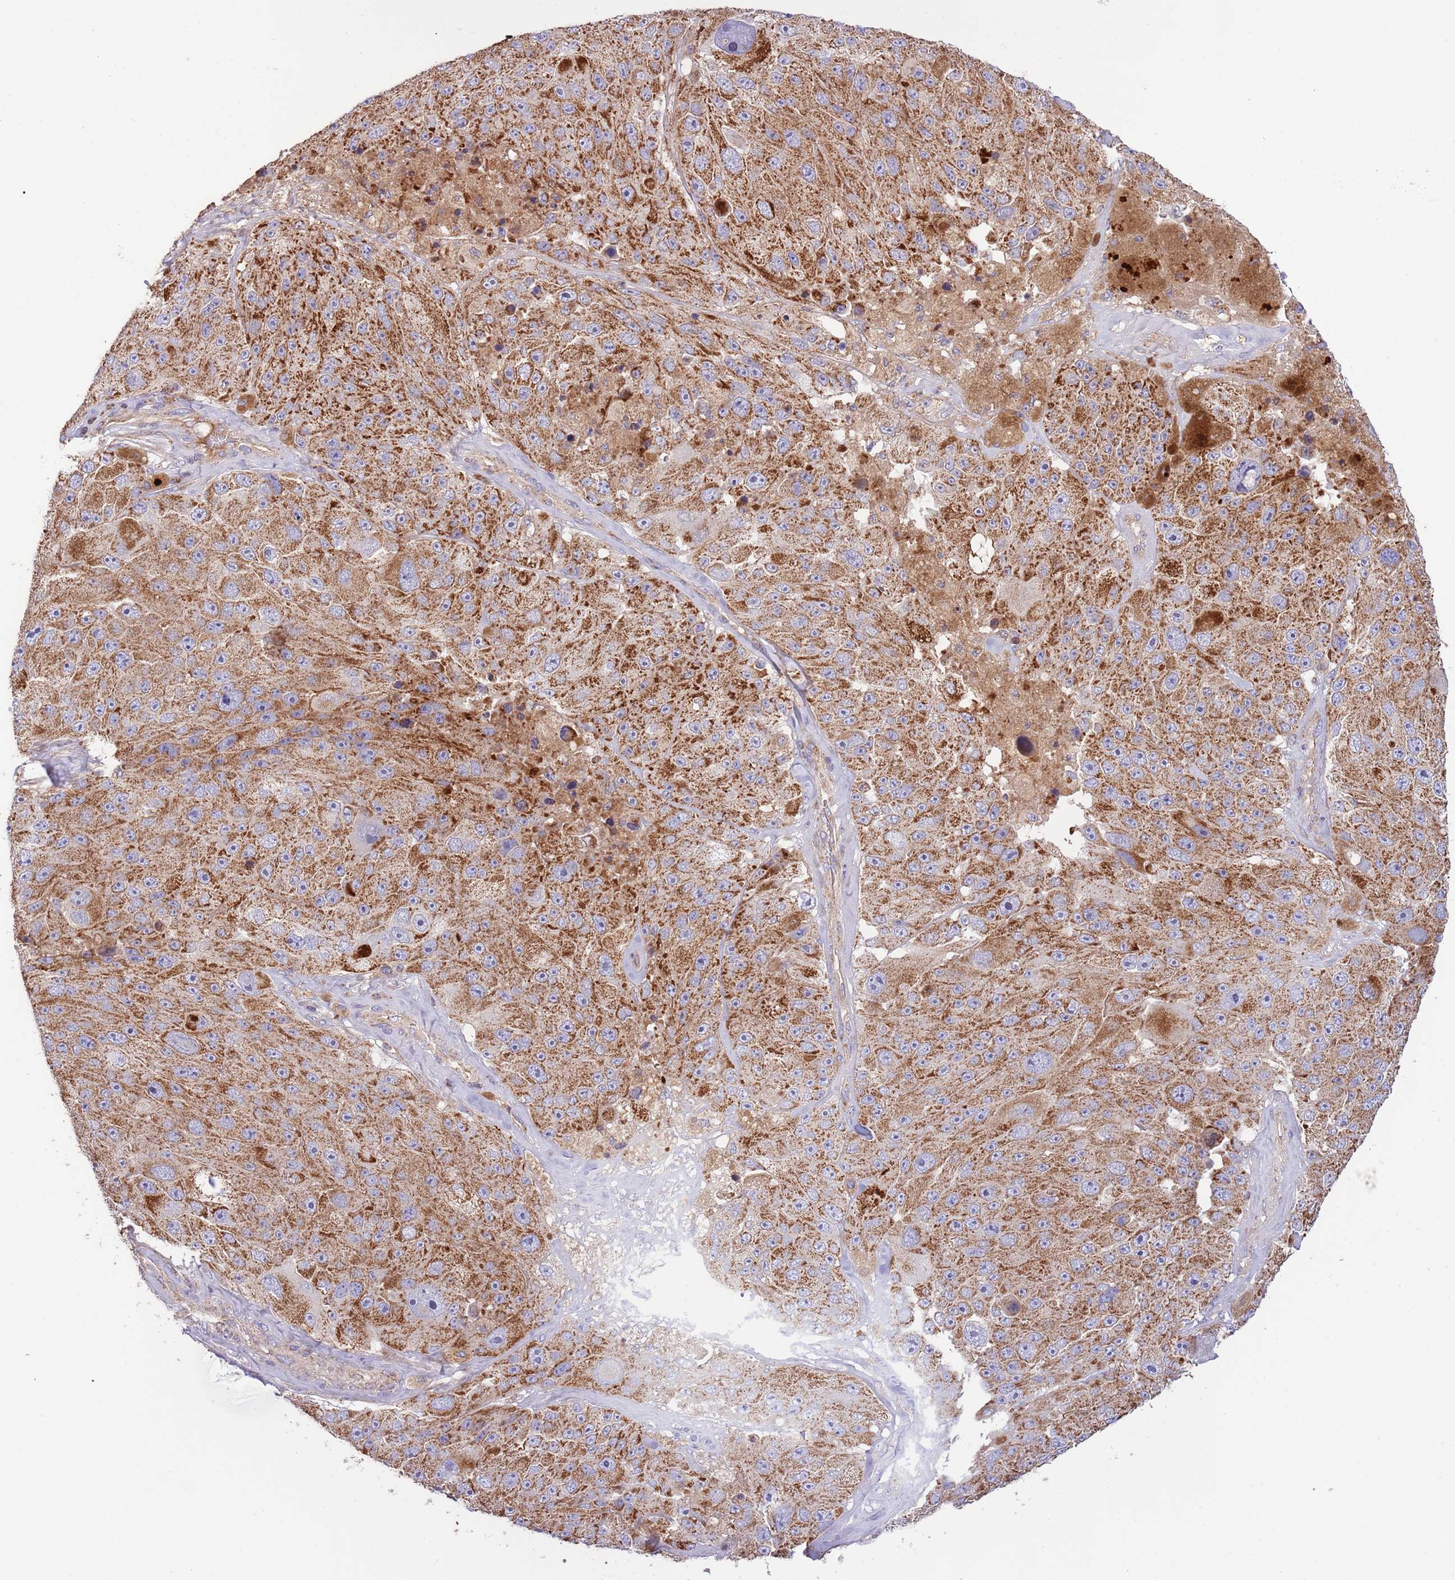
{"staining": {"intensity": "strong", "quantity": ">75%", "location": "cytoplasmic/membranous"}, "tissue": "melanoma", "cell_type": "Tumor cells", "image_type": "cancer", "snomed": [{"axis": "morphology", "description": "Malignant melanoma, Metastatic site"}, {"axis": "topography", "description": "Lymph node"}], "caption": "The immunohistochemical stain labels strong cytoplasmic/membranous expression in tumor cells of melanoma tissue. (Brightfield microscopy of DAB IHC at high magnification).", "gene": "DNAJA3", "patient": {"sex": "male", "age": 62}}